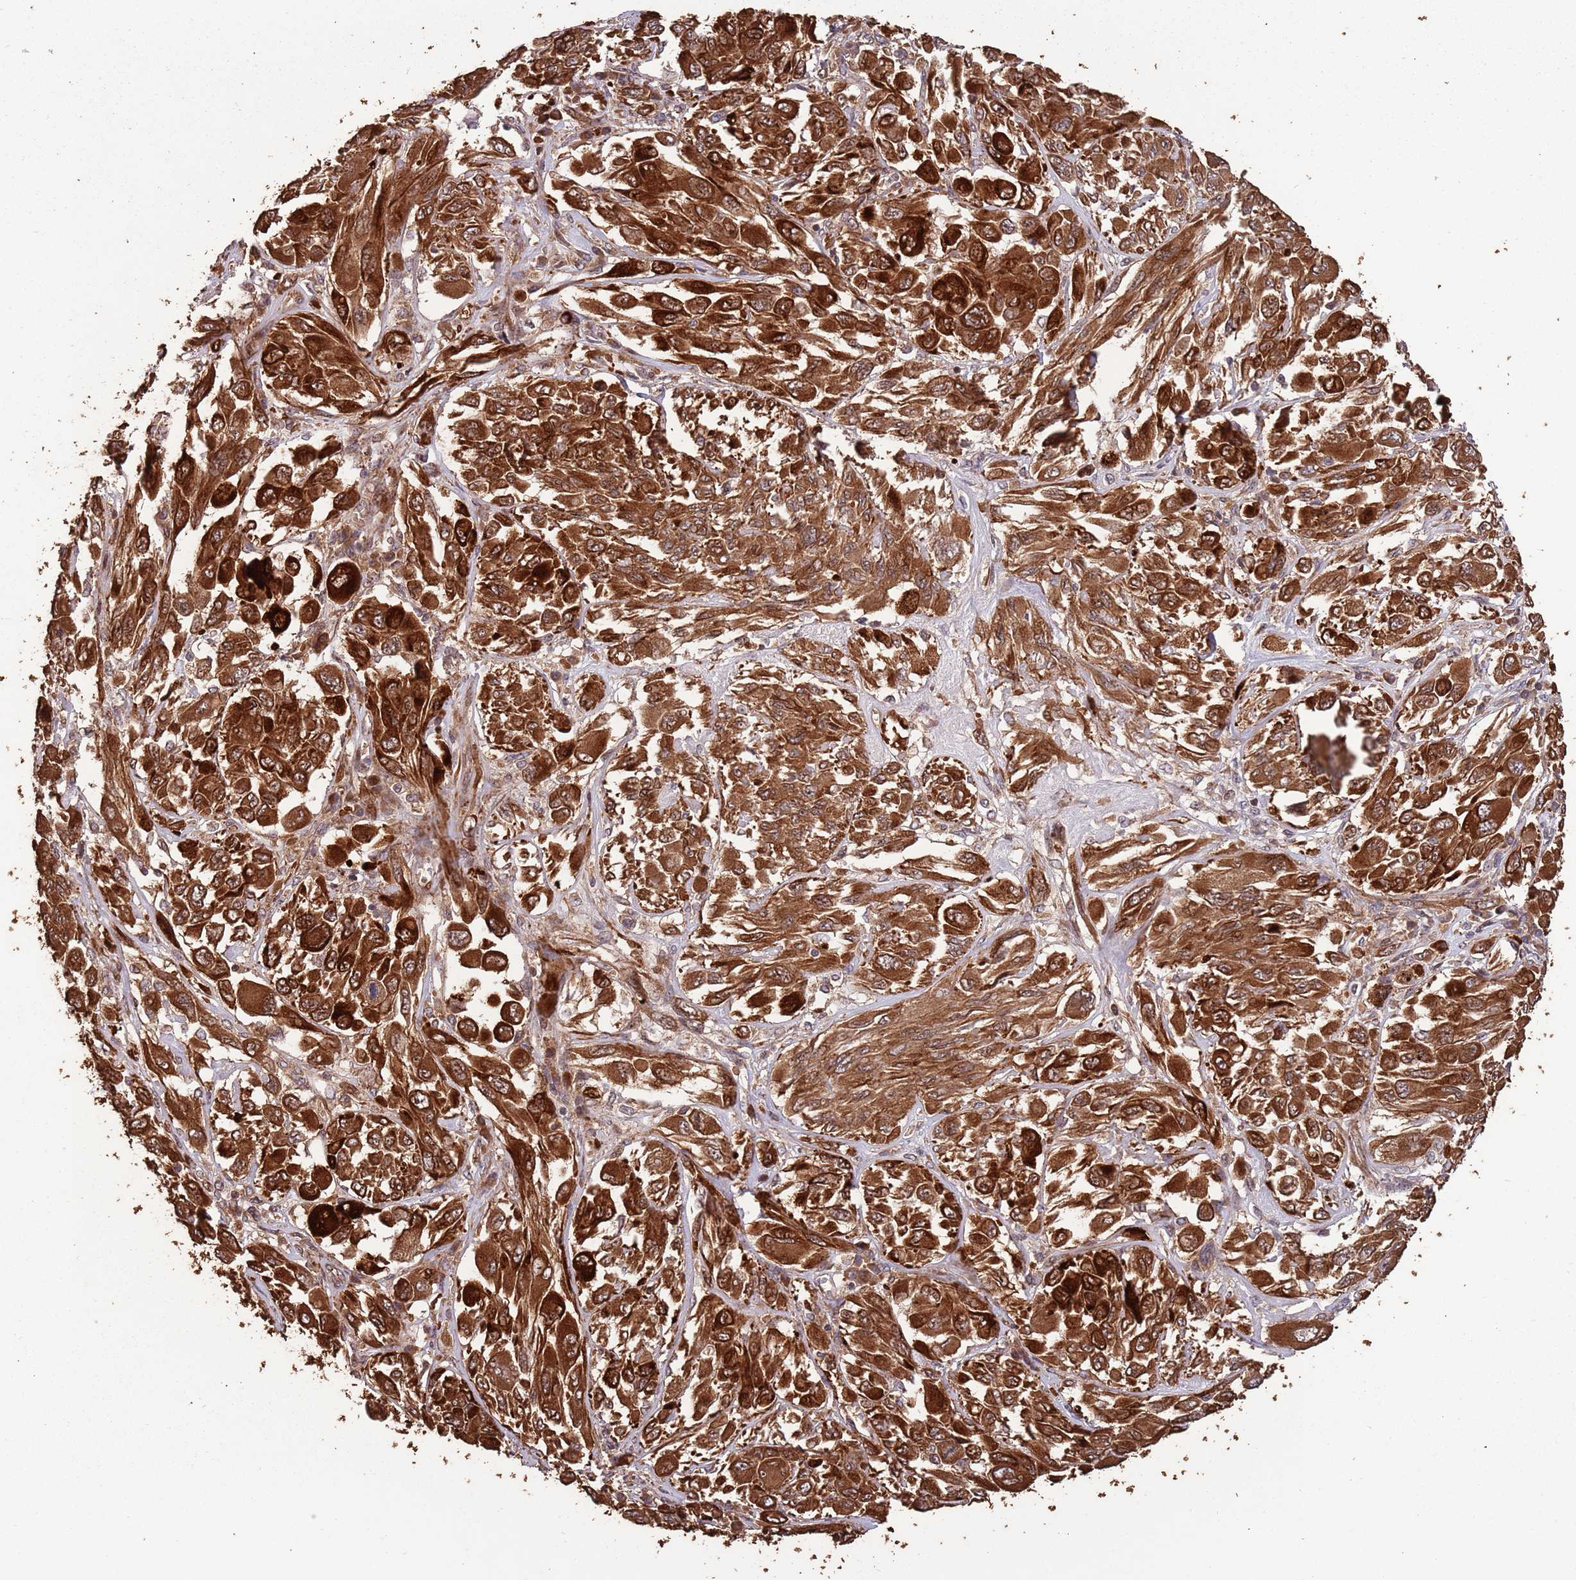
{"staining": {"intensity": "strong", "quantity": ">75%", "location": "cytoplasmic/membranous"}, "tissue": "melanoma", "cell_type": "Tumor cells", "image_type": "cancer", "snomed": [{"axis": "morphology", "description": "Malignant melanoma, NOS"}, {"axis": "topography", "description": "Skin"}], "caption": "A micrograph of malignant melanoma stained for a protein exhibits strong cytoplasmic/membranous brown staining in tumor cells.", "gene": "ZNF428", "patient": {"sex": "female", "age": 91}}